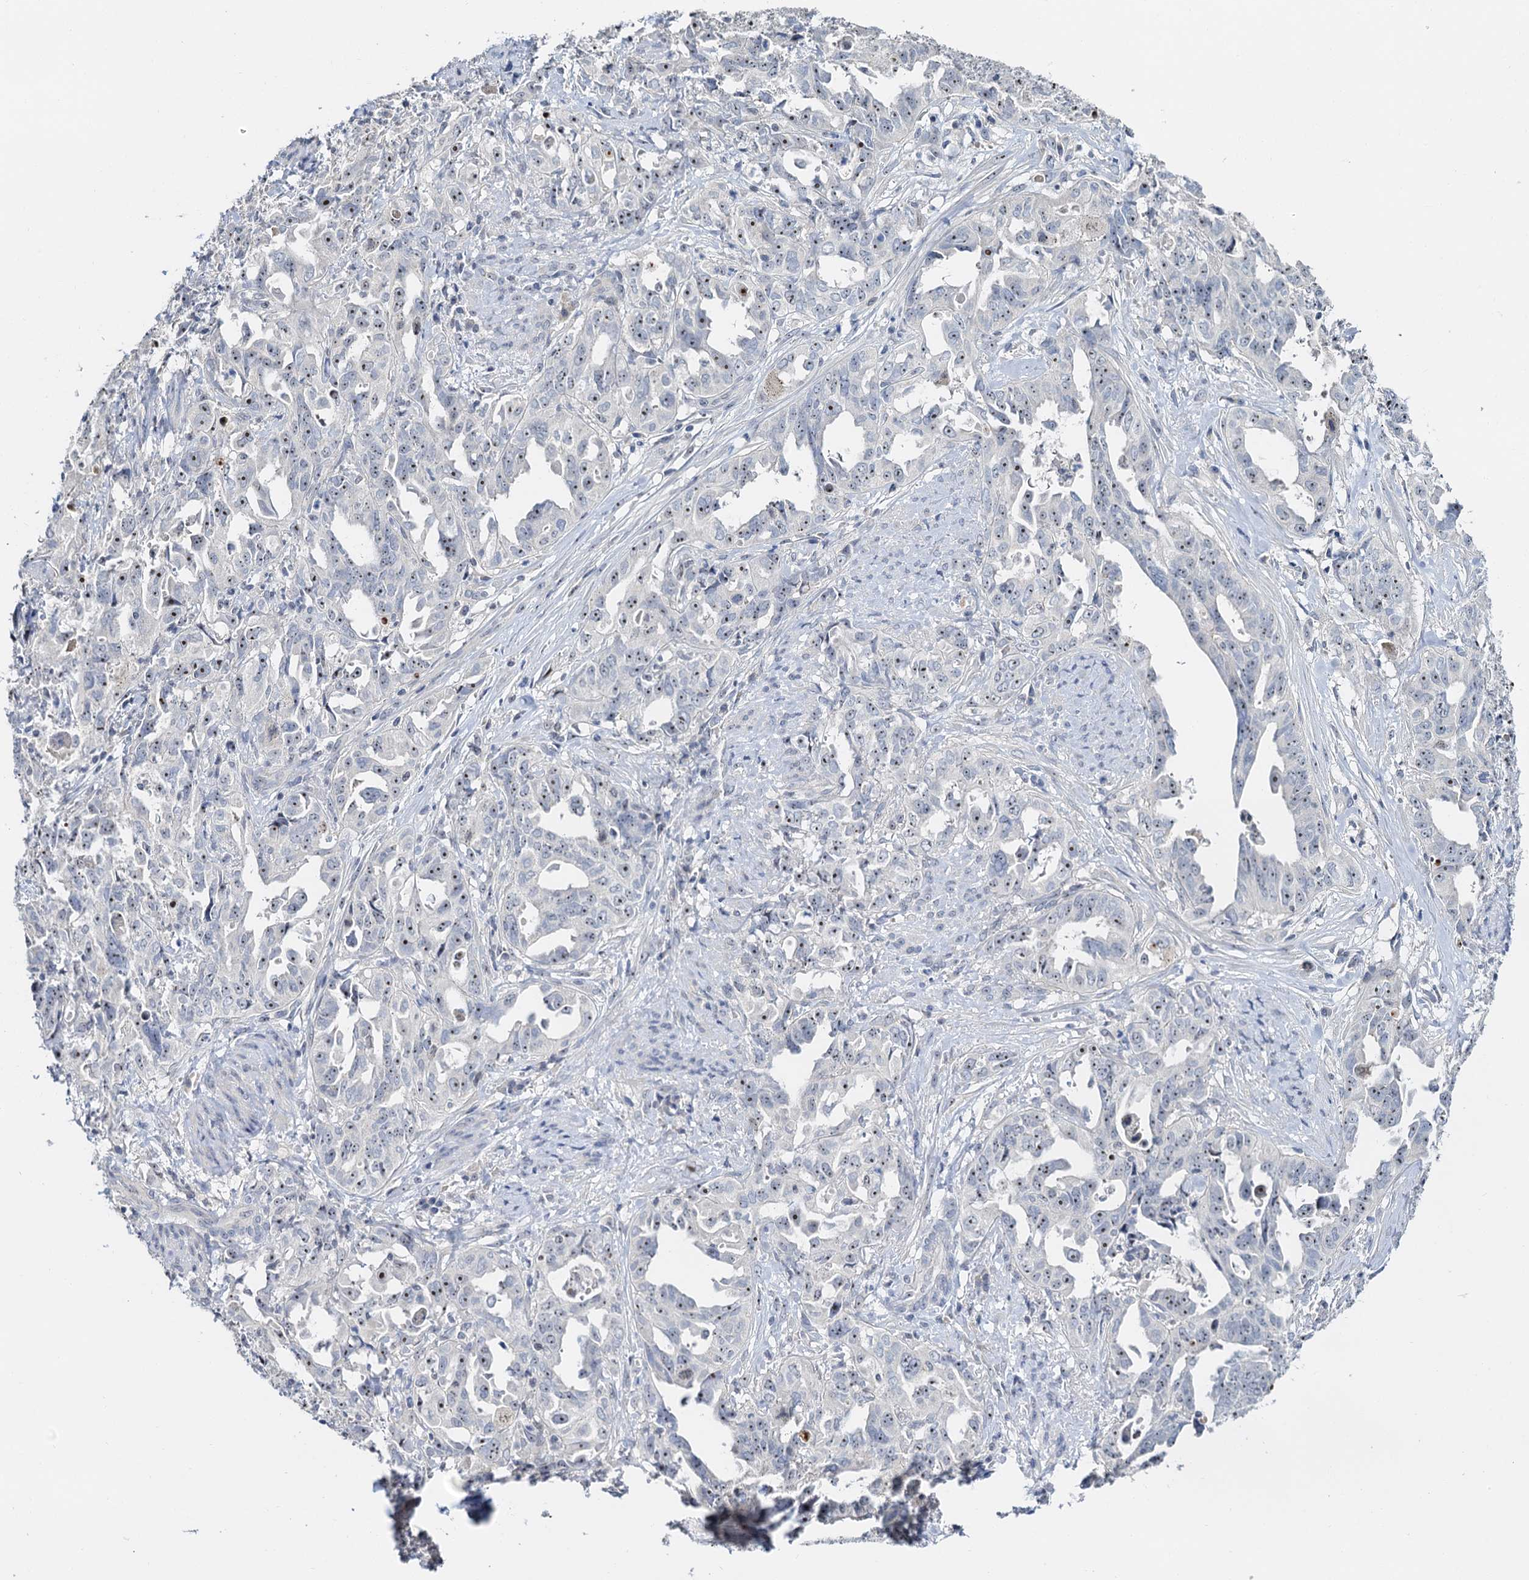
{"staining": {"intensity": "weak", "quantity": "25%-75%", "location": "nuclear"}, "tissue": "endometrial cancer", "cell_type": "Tumor cells", "image_type": "cancer", "snomed": [{"axis": "morphology", "description": "Adenocarcinoma, NOS"}, {"axis": "topography", "description": "Endometrium"}], "caption": "Weak nuclear protein positivity is present in approximately 25%-75% of tumor cells in endometrial adenocarcinoma.", "gene": "NOP2", "patient": {"sex": "female", "age": 65}}